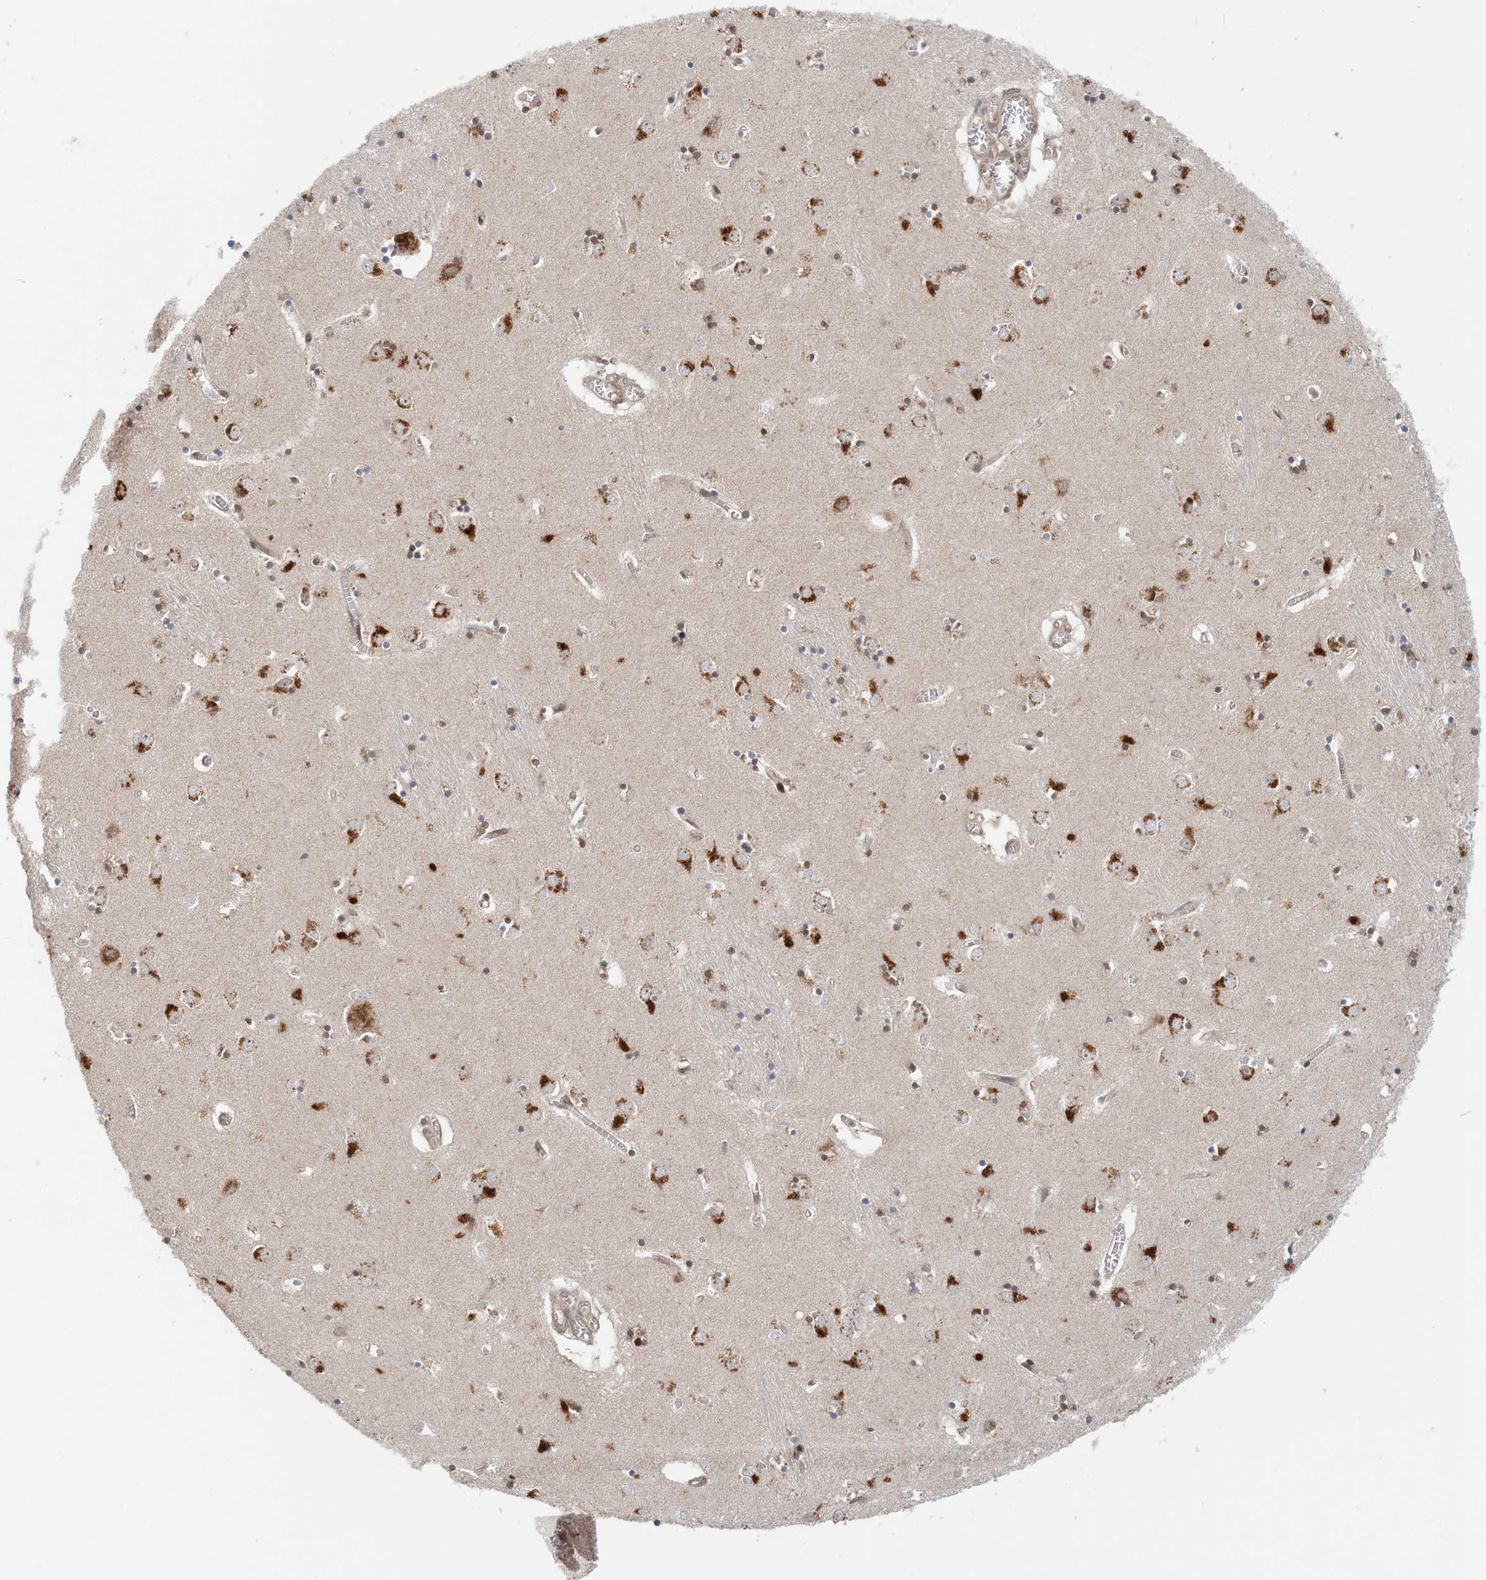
{"staining": {"intensity": "strong", "quantity": "25%-75%", "location": "cytoplasmic/membranous"}, "tissue": "caudate", "cell_type": "Glial cells", "image_type": "normal", "snomed": [{"axis": "morphology", "description": "Normal tissue, NOS"}, {"axis": "topography", "description": "Lateral ventricle wall"}], "caption": "Immunohistochemistry micrograph of unremarkable caudate: caudate stained using IHC demonstrates high levels of strong protein expression localized specifically in the cytoplasmic/membranous of glial cells, appearing as a cytoplasmic/membranous brown color.", "gene": "ATP13A2", "patient": {"sex": "male", "age": 70}}